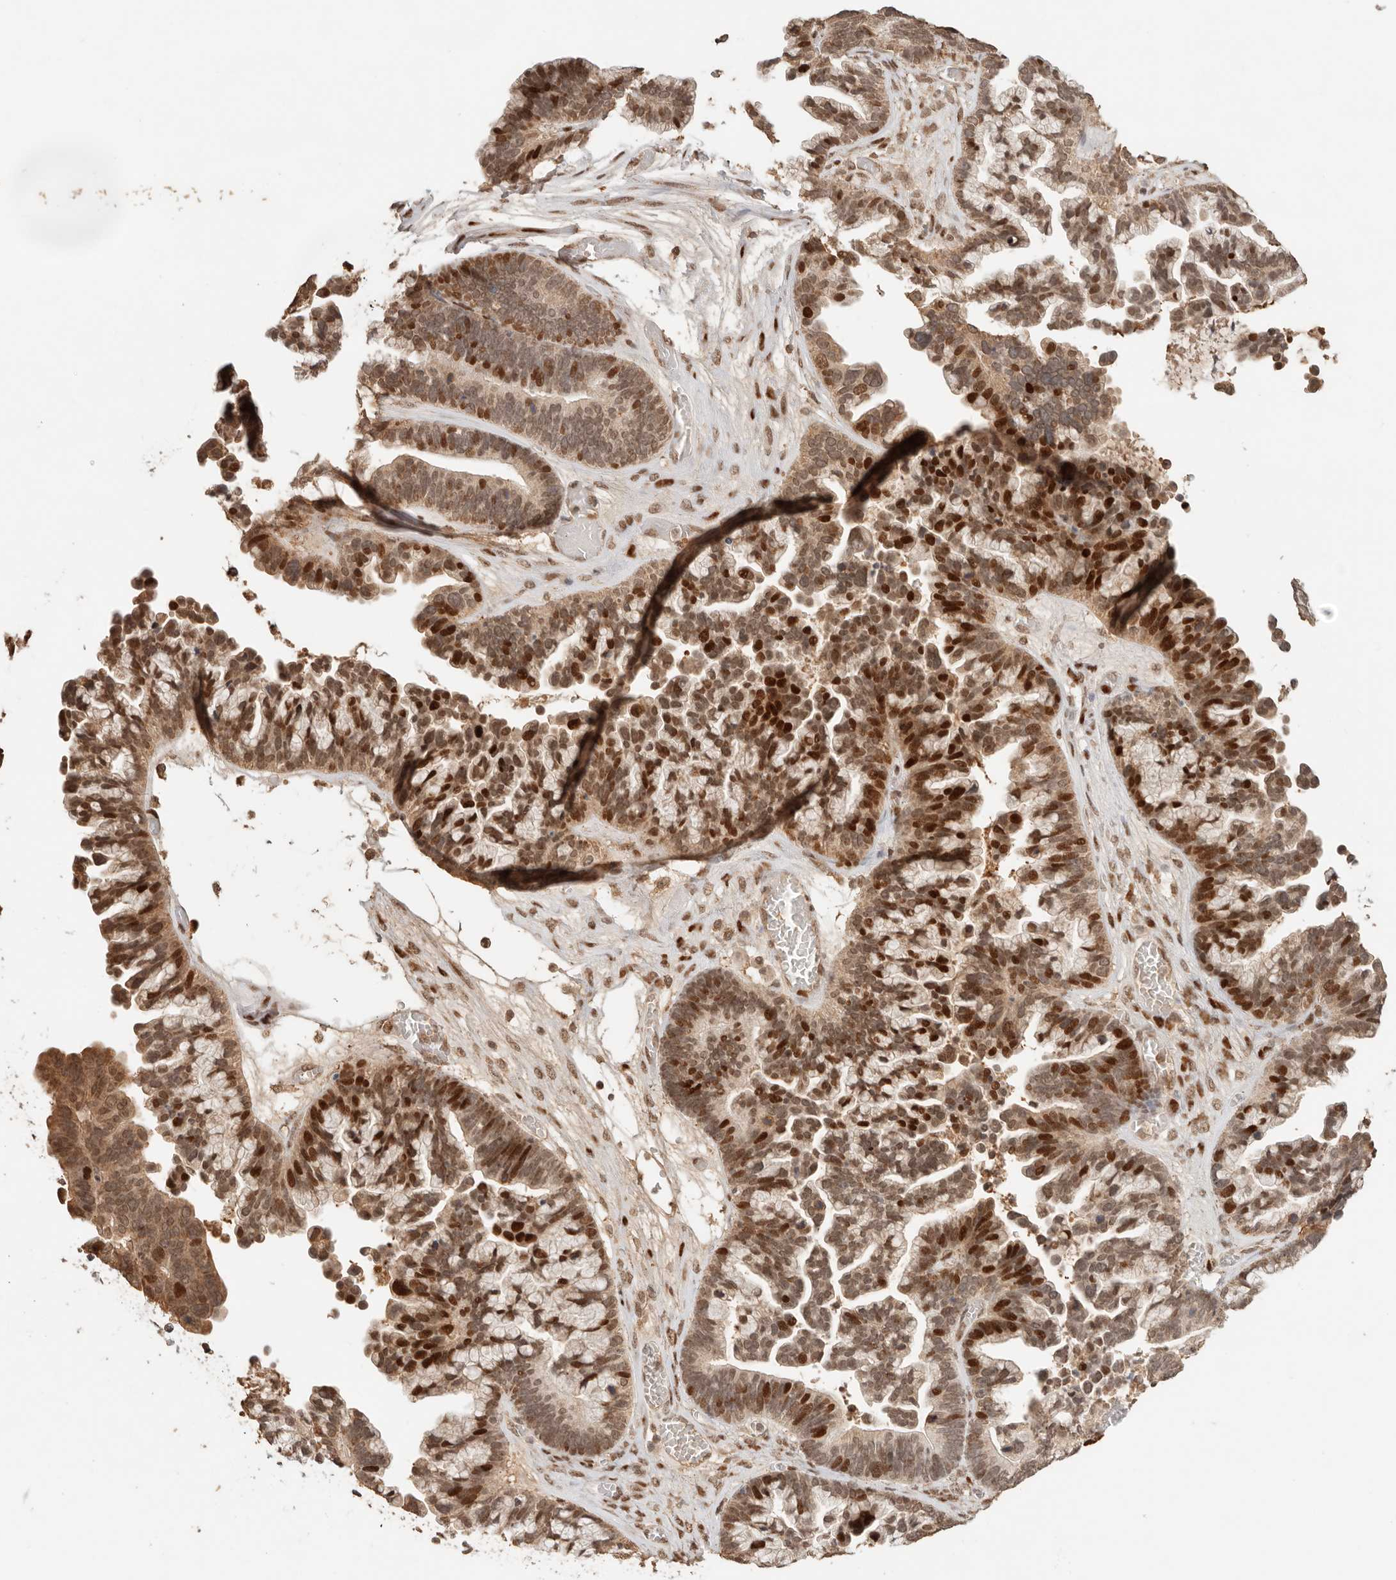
{"staining": {"intensity": "moderate", "quantity": ">75%", "location": "nuclear"}, "tissue": "ovarian cancer", "cell_type": "Tumor cells", "image_type": "cancer", "snomed": [{"axis": "morphology", "description": "Cystadenocarcinoma, serous, NOS"}, {"axis": "topography", "description": "Ovary"}], "caption": "Moderate nuclear positivity for a protein is identified in approximately >75% of tumor cells of ovarian cancer (serous cystadenocarcinoma) using immunohistochemistry (IHC).", "gene": "NPAS2", "patient": {"sex": "female", "age": 56}}